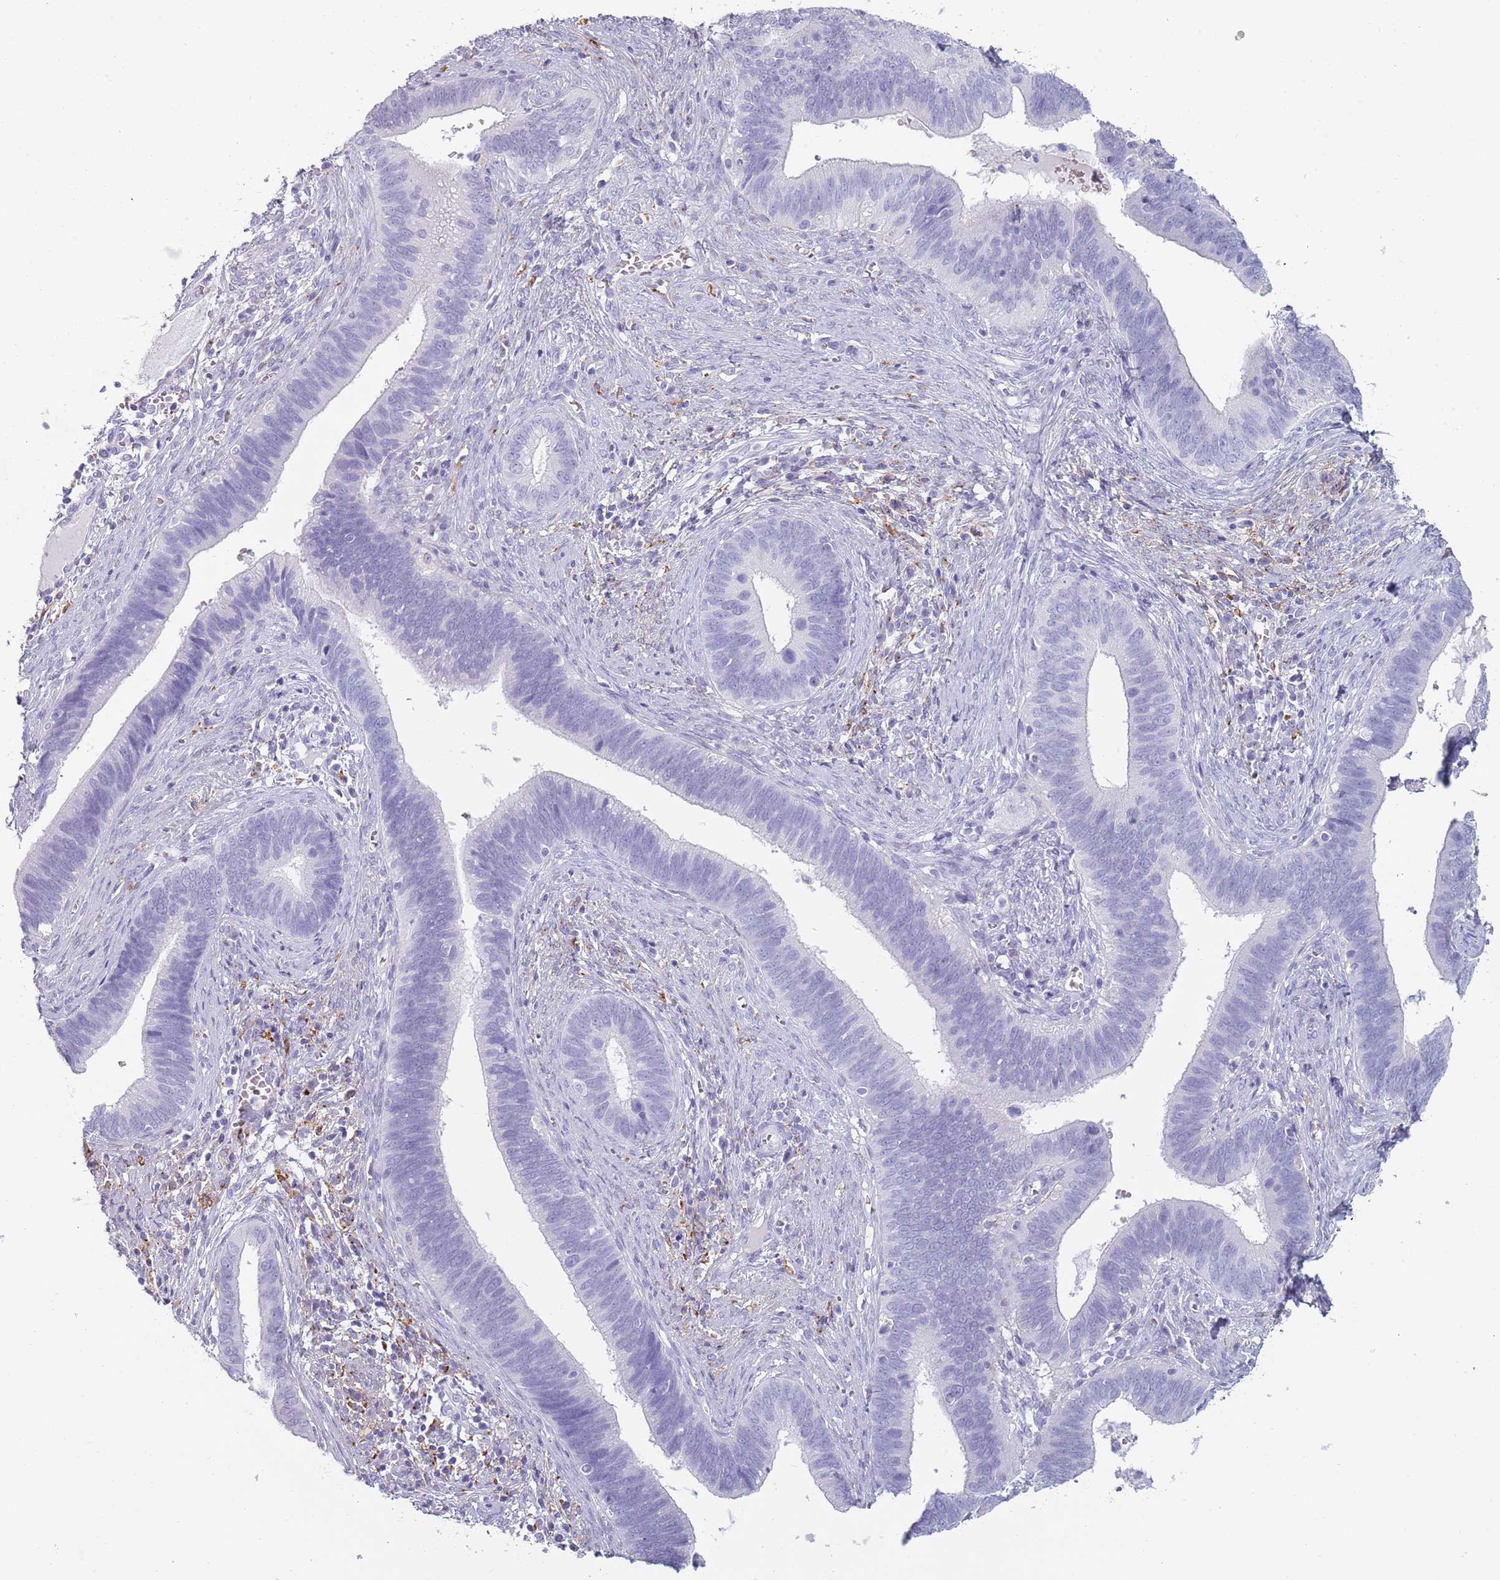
{"staining": {"intensity": "negative", "quantity": "none", "location": "none"}, "tissue": "cervical cancer", "cell_type": "Tumor cells", "image_type": "cancer", "snomed": [{"axis": "morphology", "description": "Adenocarcinoma, NOS"}, {"axis": "topography", "description": "Cervix"}], "caption": "Immunohistochemical staining of human cervical cancer (adenocarcinoma) demonstrates no significant positivity in tumor cells.", "gene": "COLEC12", "patient": {"sex": "female", "age": 42}}